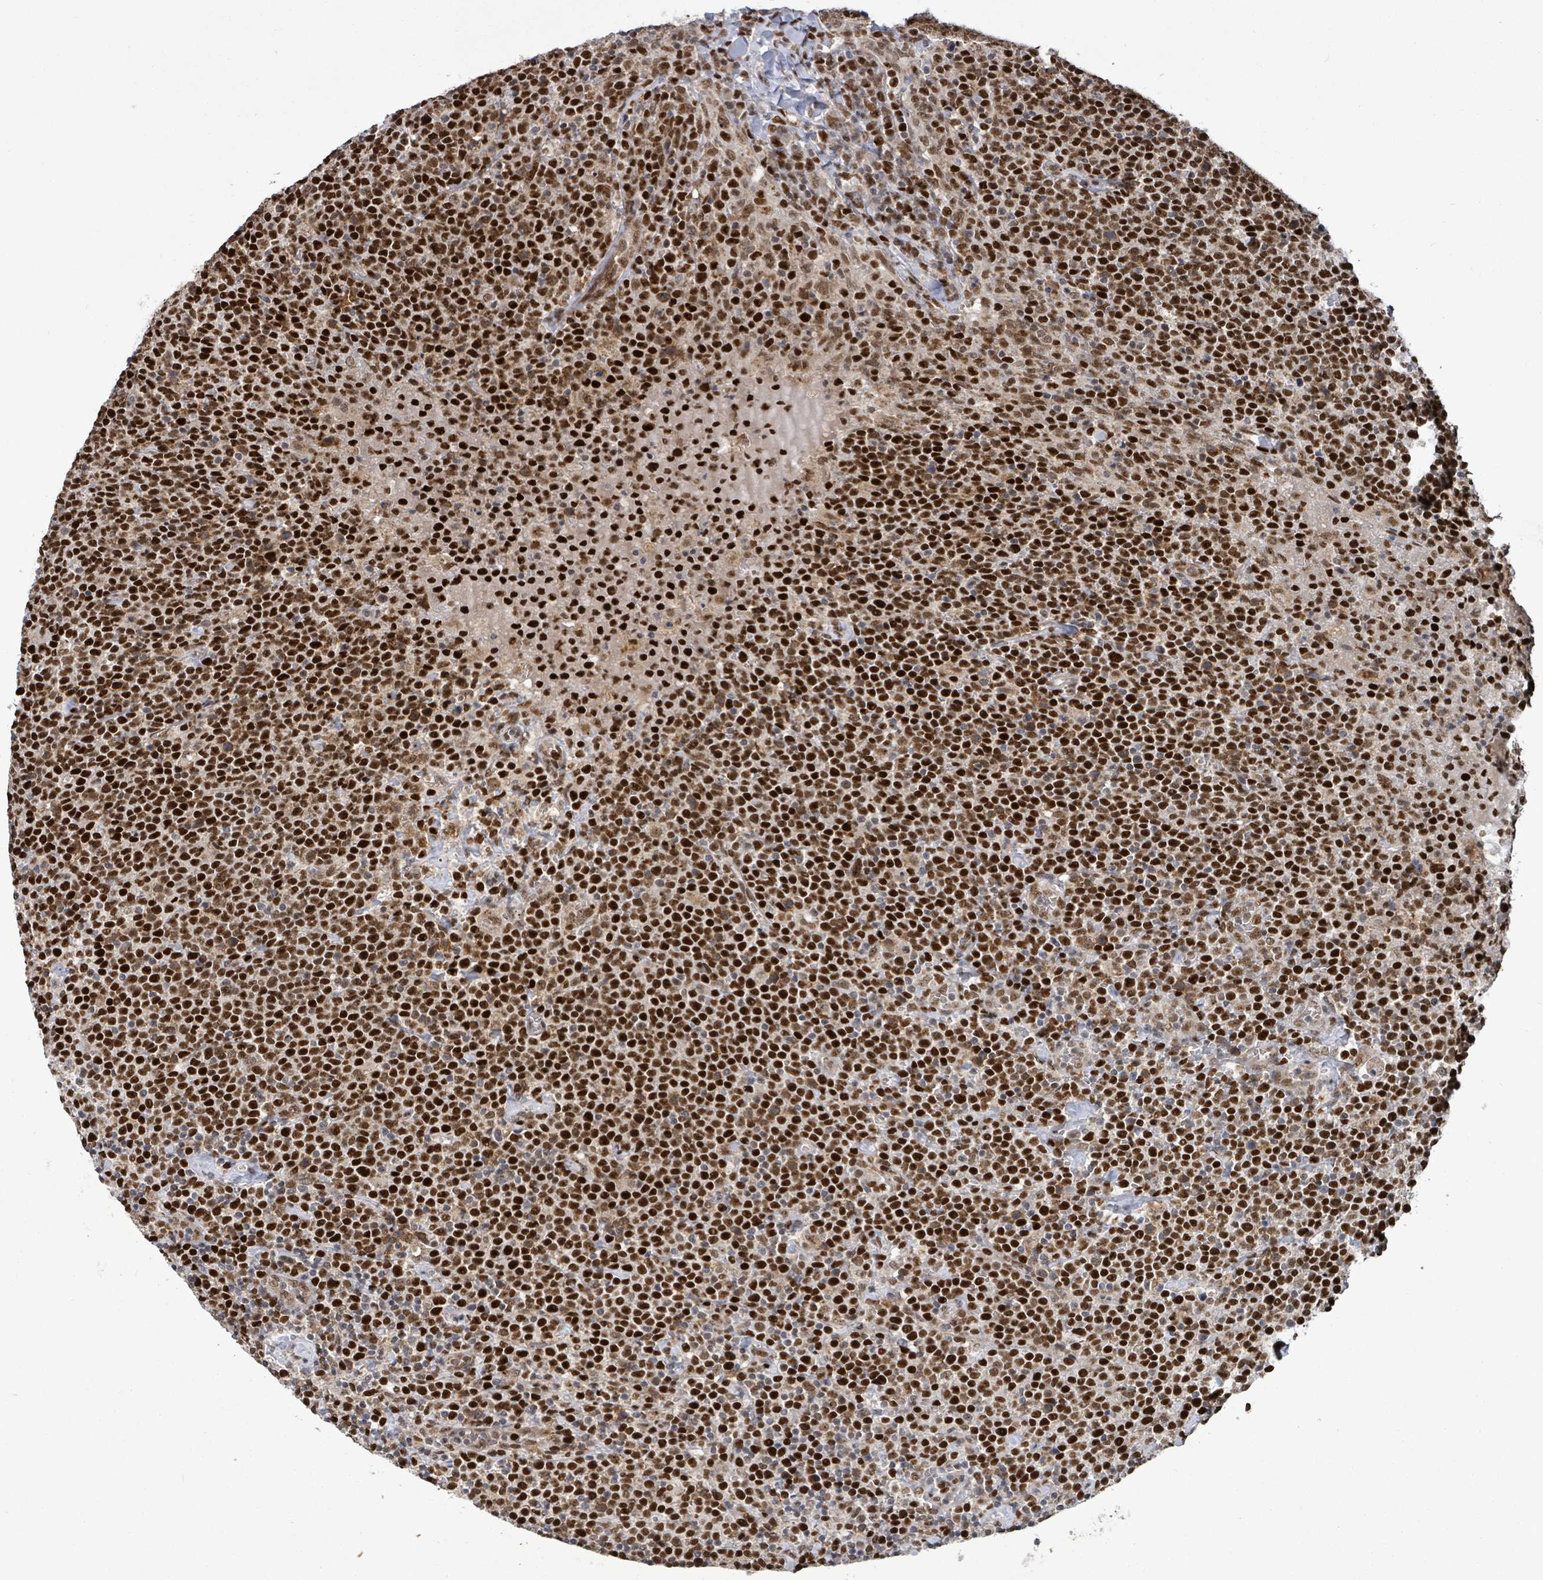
{"staining": {"intensity": "strong", "quantity": ">75%", "location": "nuclear"}, "tissue": "lymphoma", "cell_type": "Tumor cells", "image_type": "cancer", "snomed": [{"axis": "morphology", "description": "Malignant lymphoma, non-Hodgkin's type, High grade"}, {"axis": "topography", "description": "Lymph node"}], "caption": "Protein analysis of lymphoma tissue demonstrates strong nuclear expression in approximately >75% of tumor cells.", "gene": "PATZ1", "patient": {"sex": "male", "age": 61}}